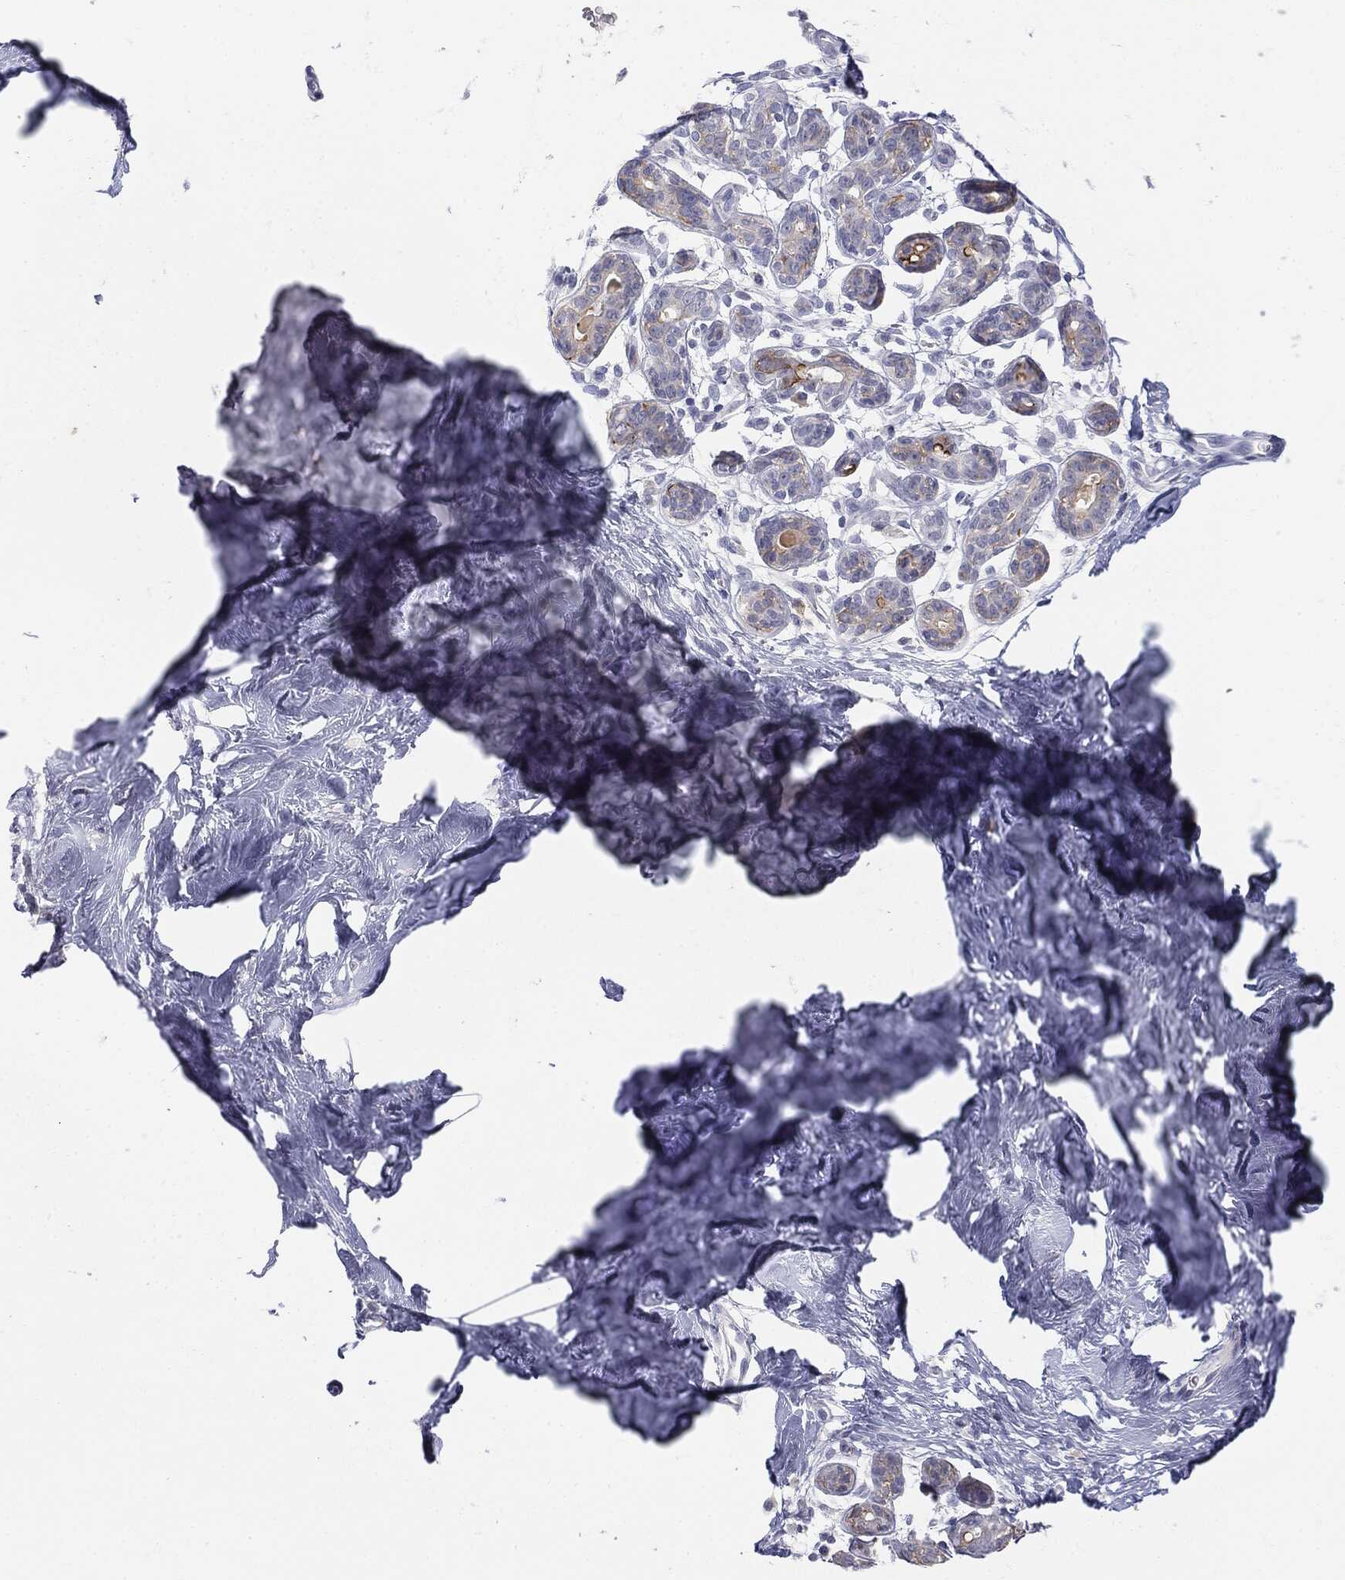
{"staining": {"intensity": "negative", "quantity": "none", "location": "none"}, "tissue": "breast", "cell_type": "Adipocytes", "image_type": "normal", "snomed": [{"axis": "morphology", "description": "Normal tissue, NOS"}, {"axis": "topography", "description": "Breast"}], "caption": "High power microscopy histopathology image of an immunohistochemistry photomicrograph of unremarkable breast, revealing no significant expression in adipocytes.", "gene": "MUC1", "patient": {"sex": "female", "age": 43}}